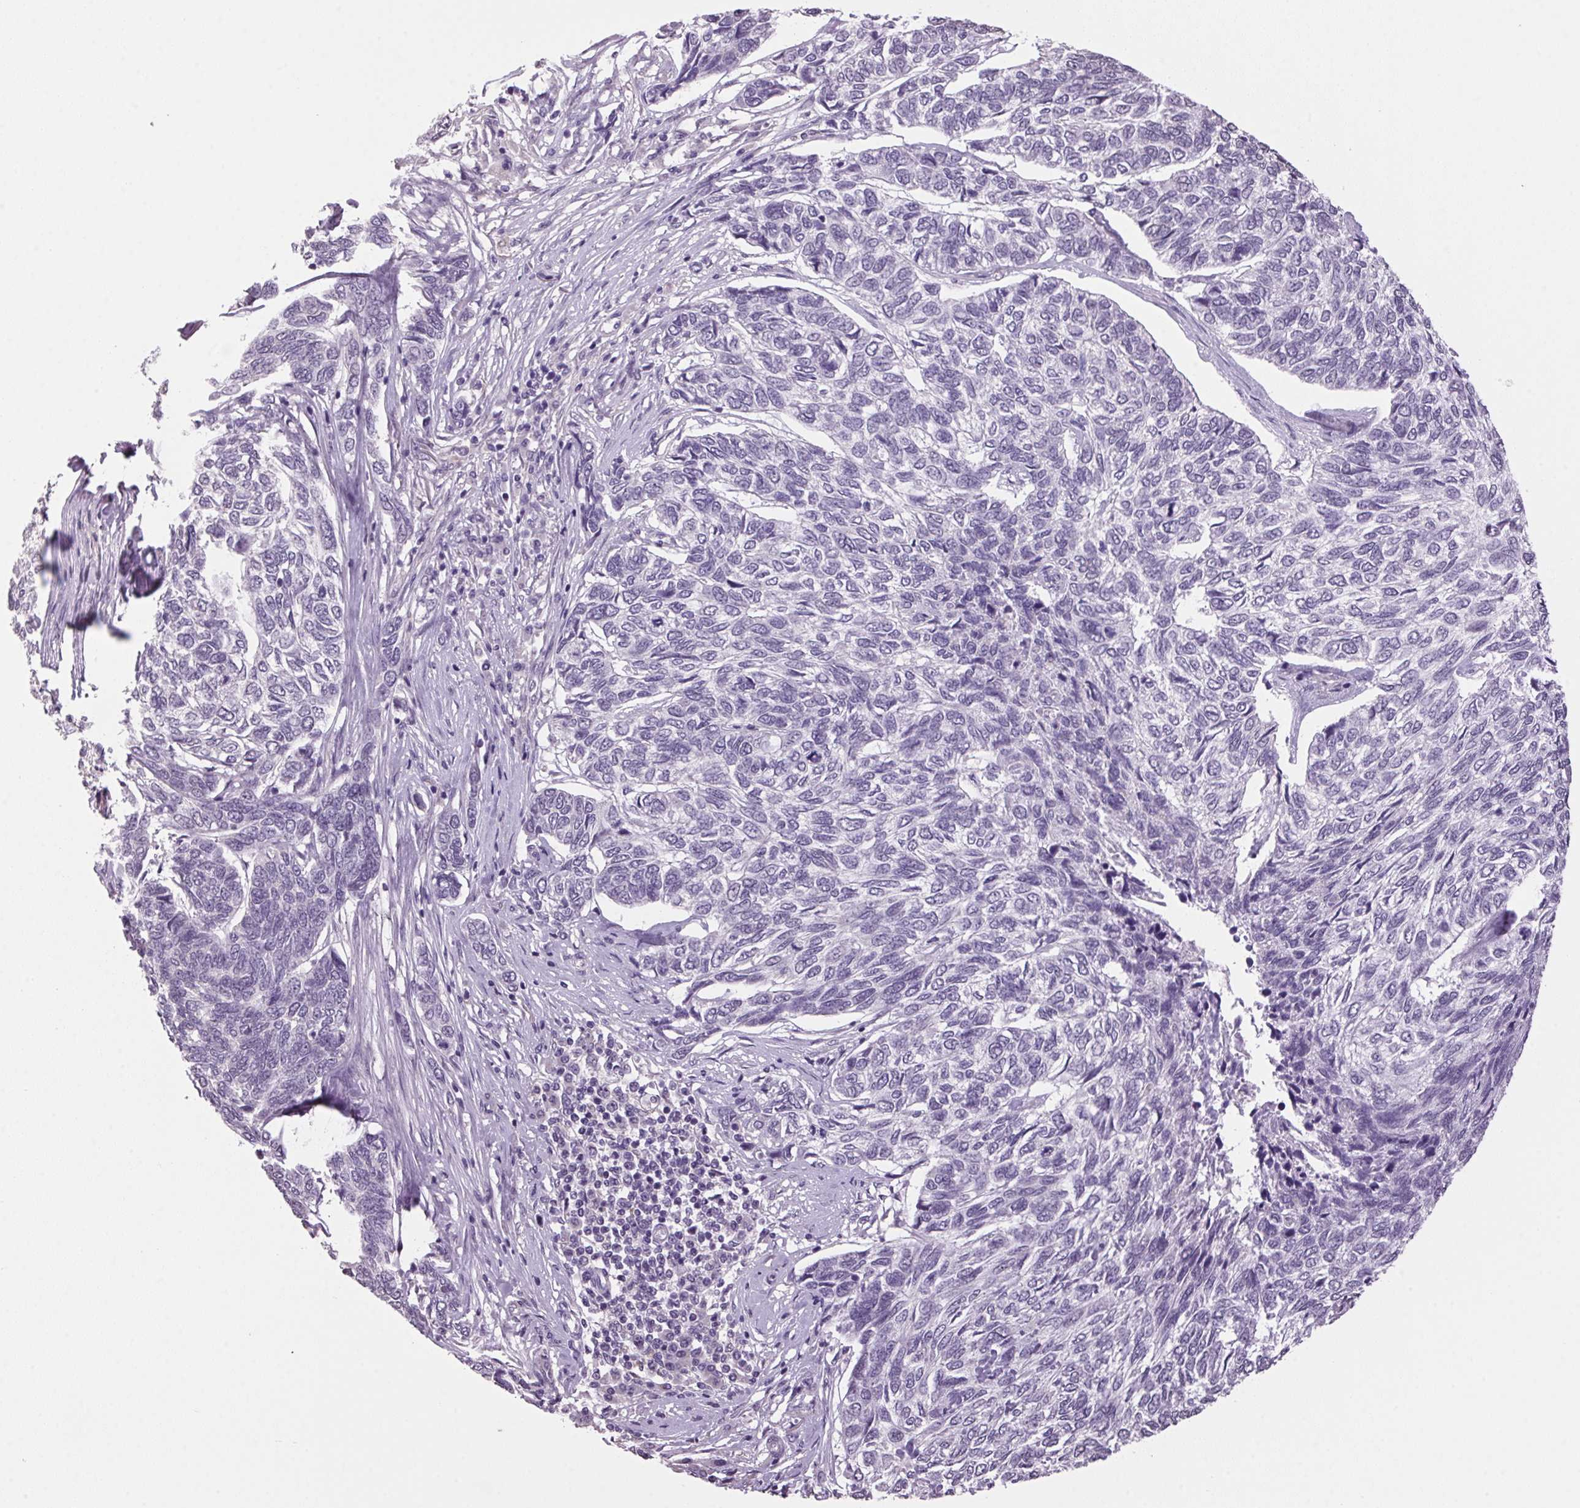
{"staining": {"intensity": "negative", "quantity": "none", "location": "none"}, "tissue": "skin cancer", "cell_type": "Tumor cells", "image_type": "cancer", "snomed": [{"axis": "morphology", "description": "Basal cell carcinoma"}, {"axis": "topography", "description": "Skin"}], "caption": "An immunohistochemistry histopathology image of skin cancer (basal cell carcinoma) is shown. There is no staining in tumor cells of skin cancer (basal cell carcinoma).", "gene": "VWA3B", "patient": {"sex": "female", "age": 65}}